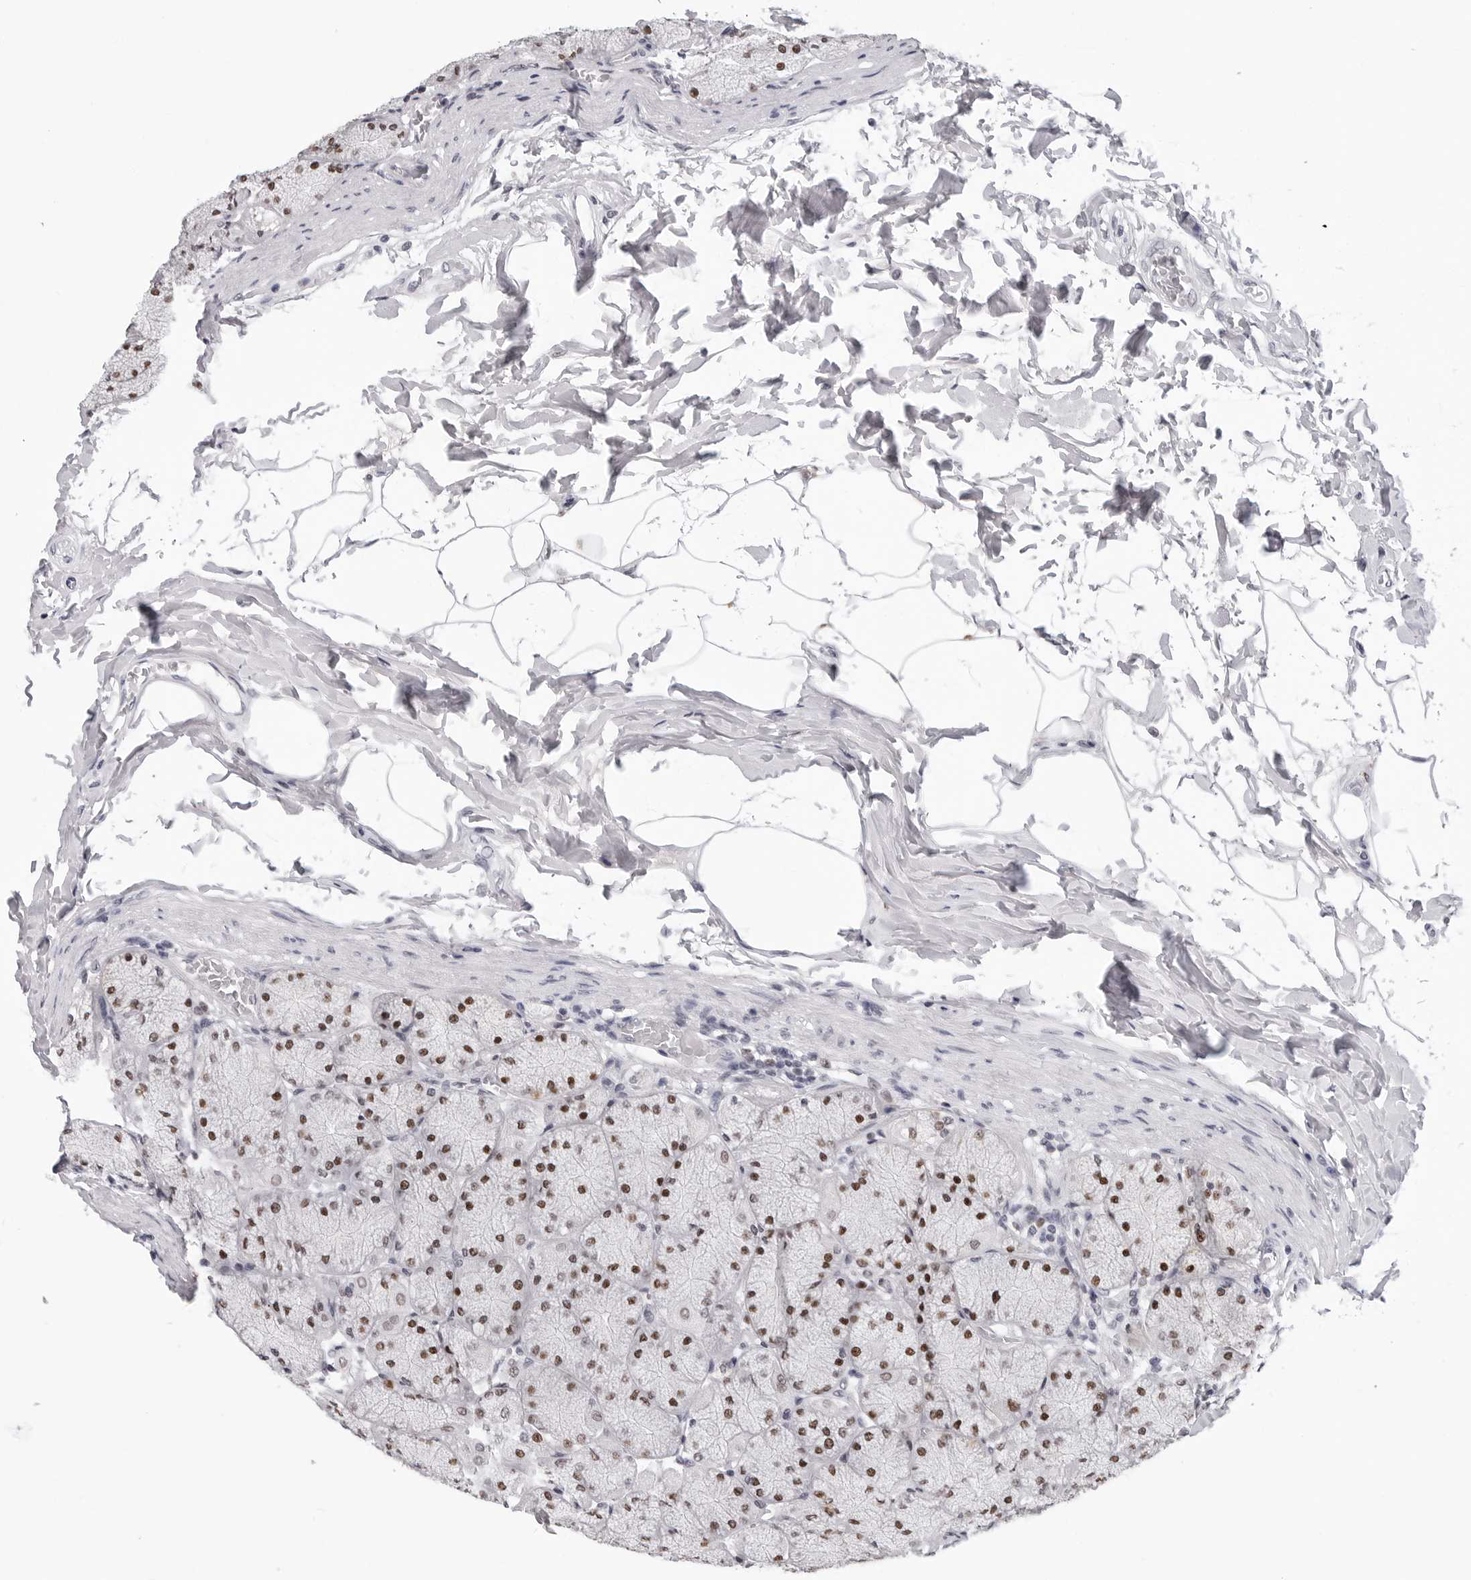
{"staining": {"intensity": "moderate", "quantity": ">75%", "location": "nuclear"}, "tissue": "stomach", "cell_type": "Glandular cells", "image_type": "normal", "snomed": [{"axis": "morphology", "description": "Normal tissue, NOS"}, {"axis": "topography", "description": "Stomach, upper"}], "caption": "IHC micrograph of unremarkable human stomach stained for a protein (brown), which demonstrates medium levels of moderate nuclear staining in approximately >75% of glandular cells.", "gene": "SF3B4", "patient": {"sex": "female", "age": 56}}